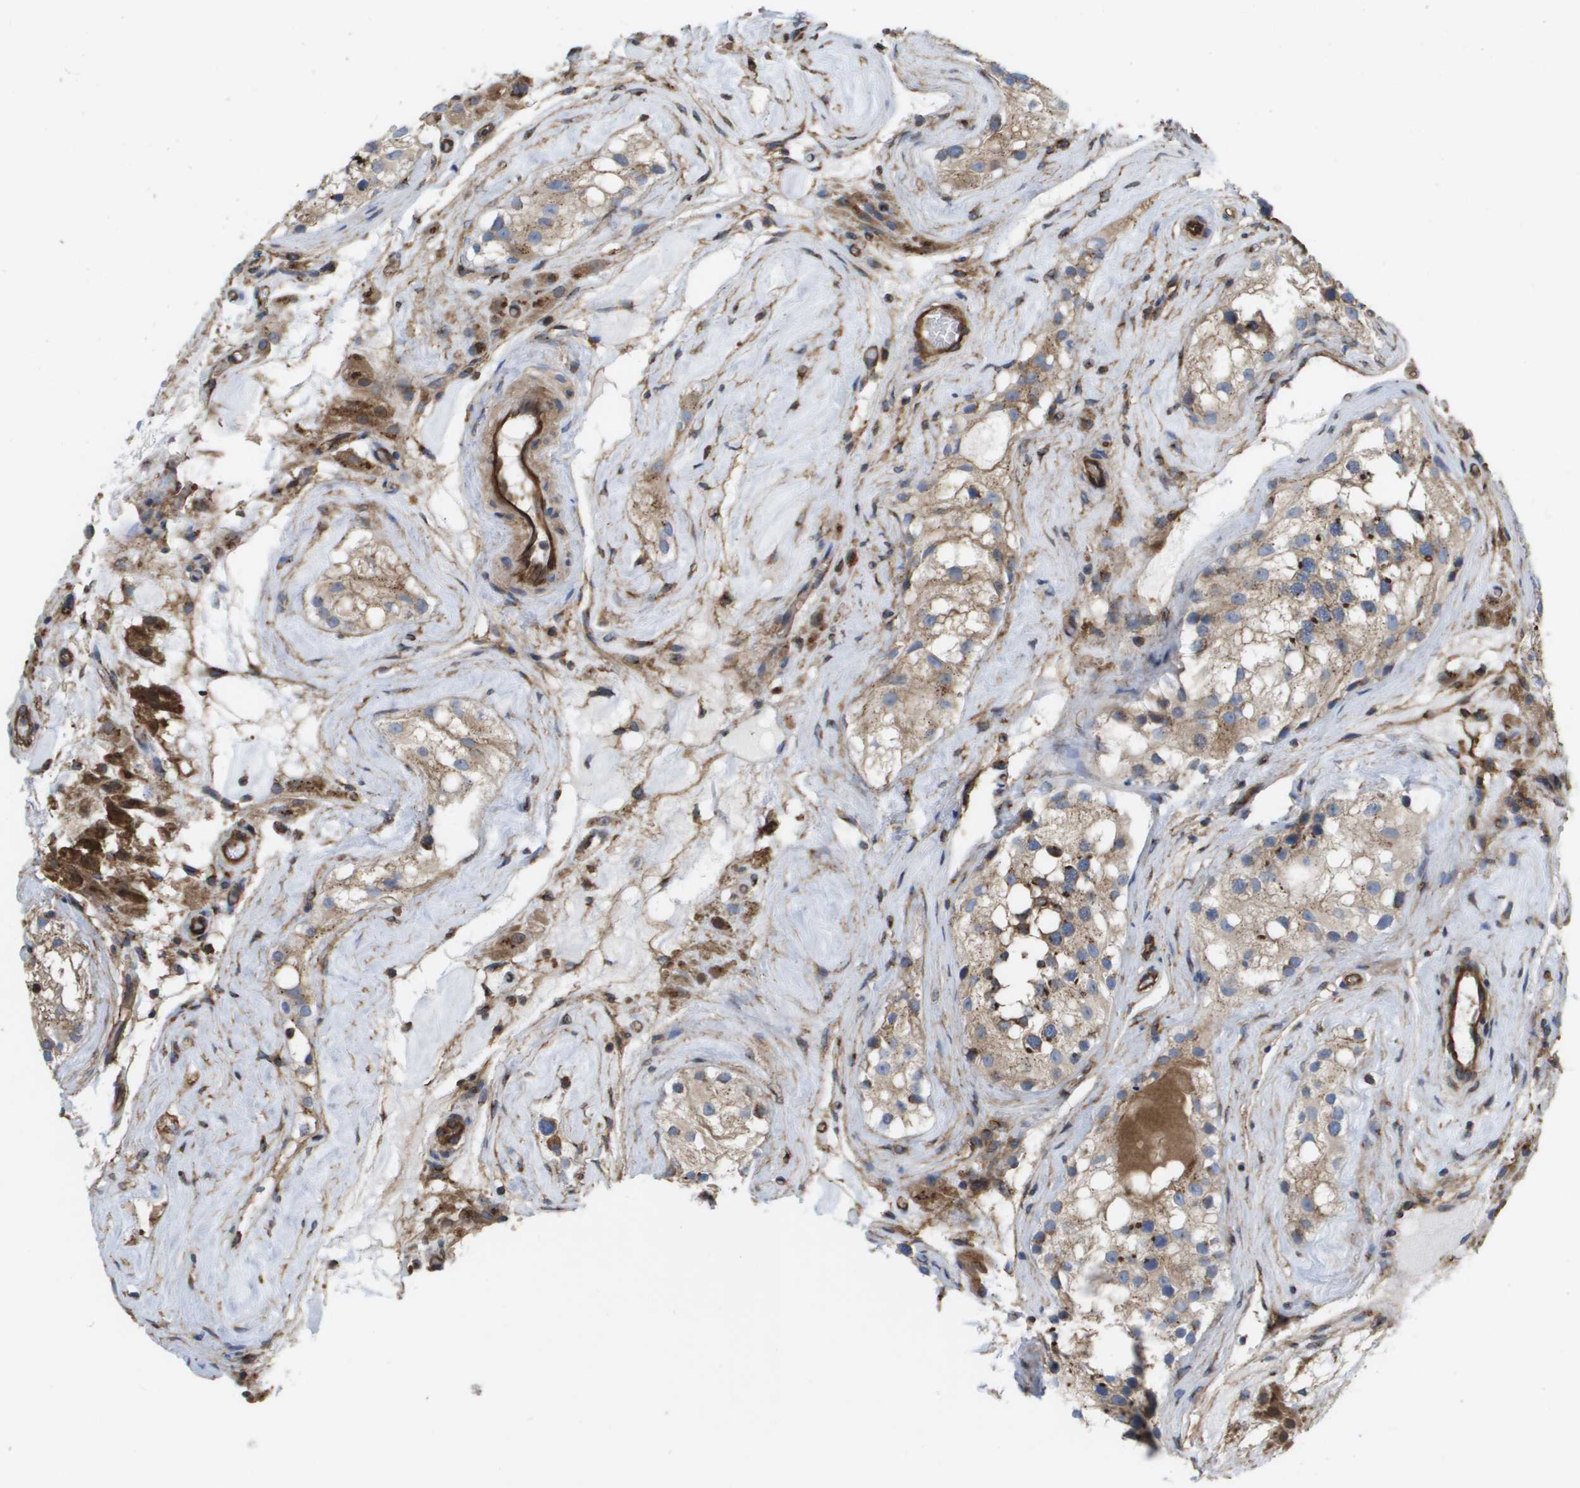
{"staining": {"intensity": "weak", "quantity": "25%-75%", "location": "cytoplasmic/membranous"}, "tissue": "testis", "cell_type": "Cells in seminiferous ducts", "image_type": "normal", "snomed": [{"axis": "morphology", "description": "Normal tissue, NOS"}, {"axis": "morphology", "description": "Seminoma, NOS"}, {"axis": "topography", "description": "Testis"}], "caption": "Cells in seminiferous ducts exhibit low levels of weak cytoplasmic/membranous expression in approximately 25%-75% of cells in benign human testis. The staining is performed using DAB (3,3'-diaminobenzidine) brown chromogen to label protein expression. The nuclei are counter-stained blue using hematoxylin.", "gene": "BST2", "patient": {"sex": "male", "age": 71}}